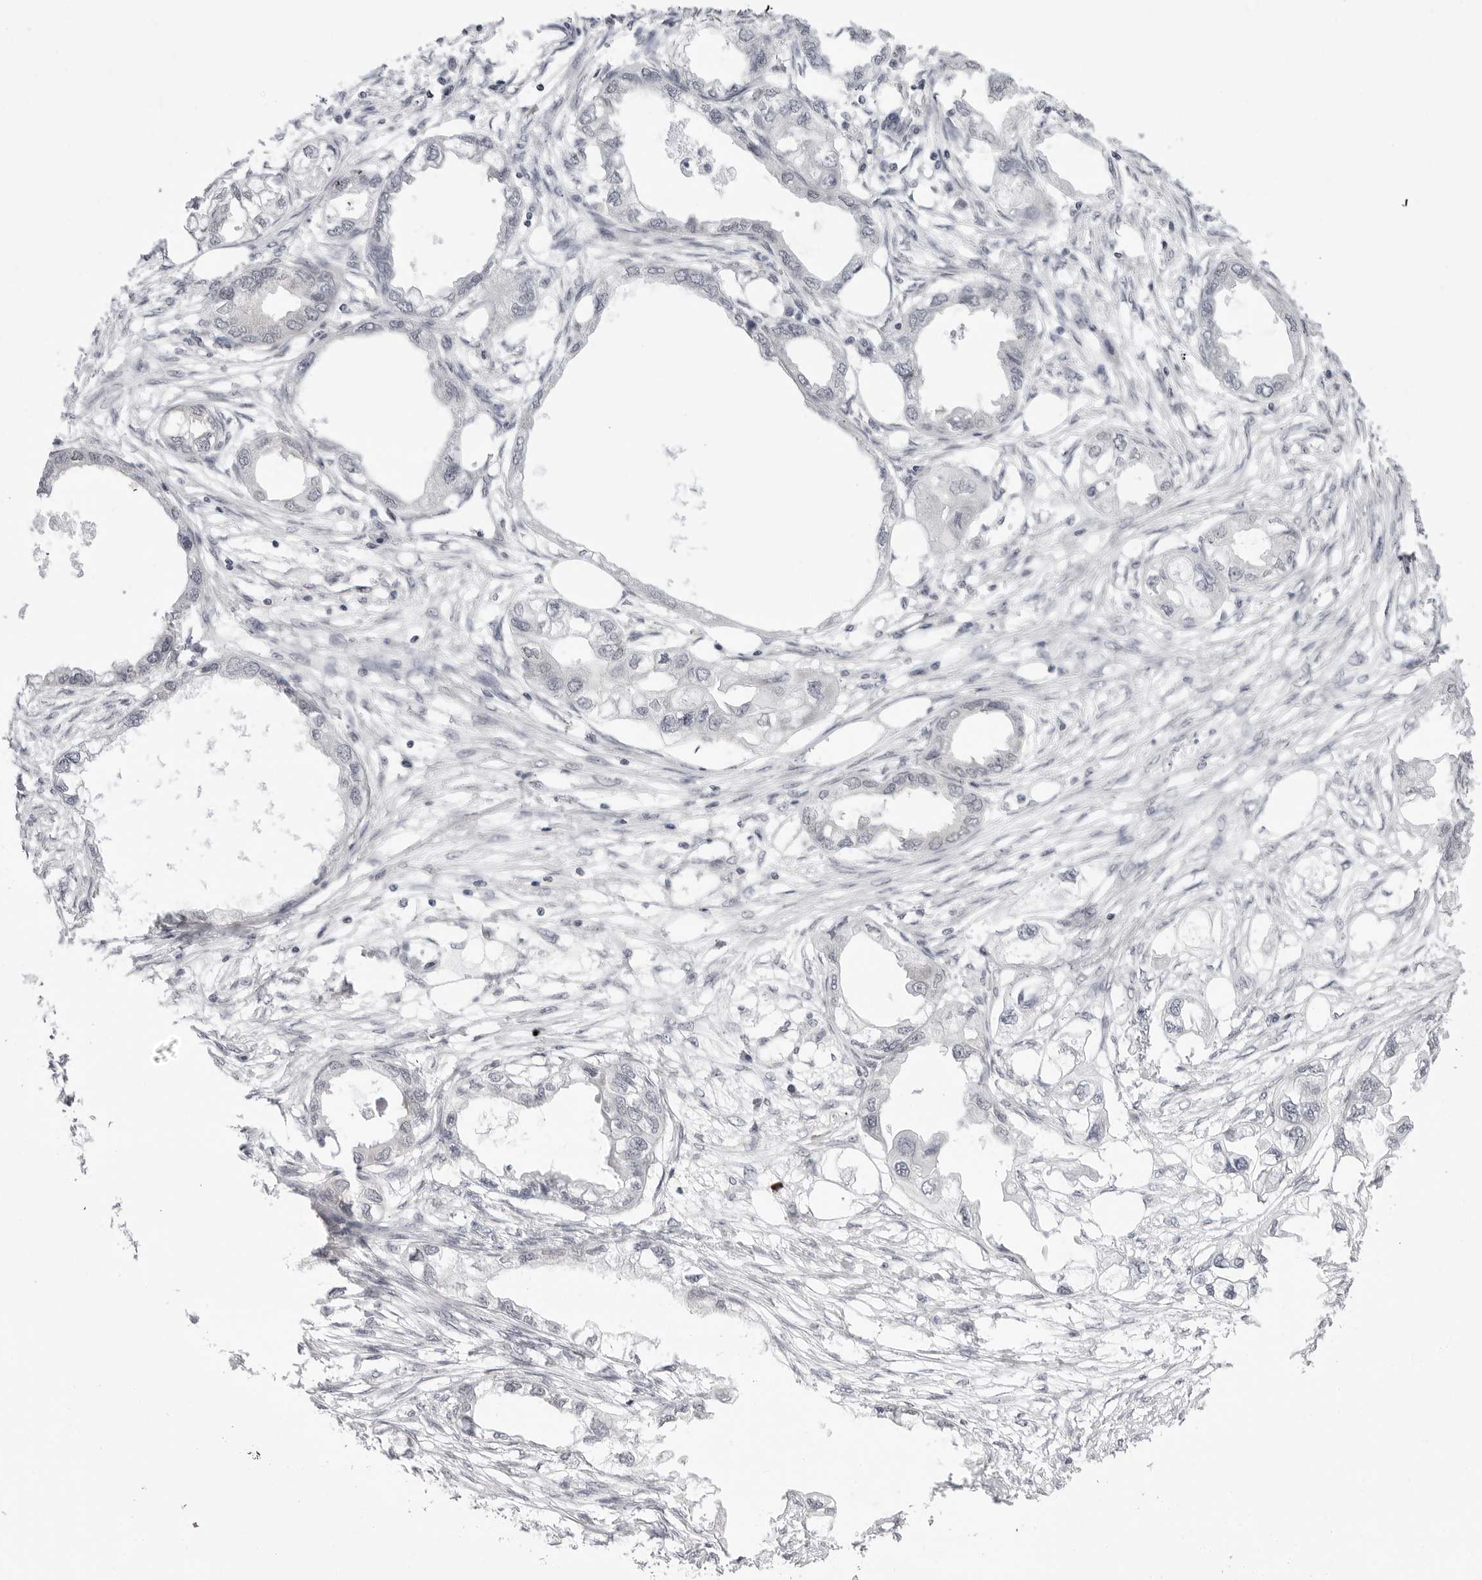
{"staining": {"intensity": "negative", "quantity": "none", "location": "none"}, "tissue": "endometrial cancer", "cell_type": "Tumor cells", "image_type": "cancer", "snomed": [{"axis": "morphology", "description": "Adenocarcinoma, NOS"}, {"axis": "morphology", "description": "Adenocarcinoma, metastatic, NOS"}, {"axis": "topography", "description": "Adipose tissue"}, {"axis": "topography", "description": "Endometrium"}], "caption": "The photomicrograph displays no staining of tumor cells in endometrial cancer.", "gene": "PPP2R5C", "patient": {"sex": "female", "age": 67}}